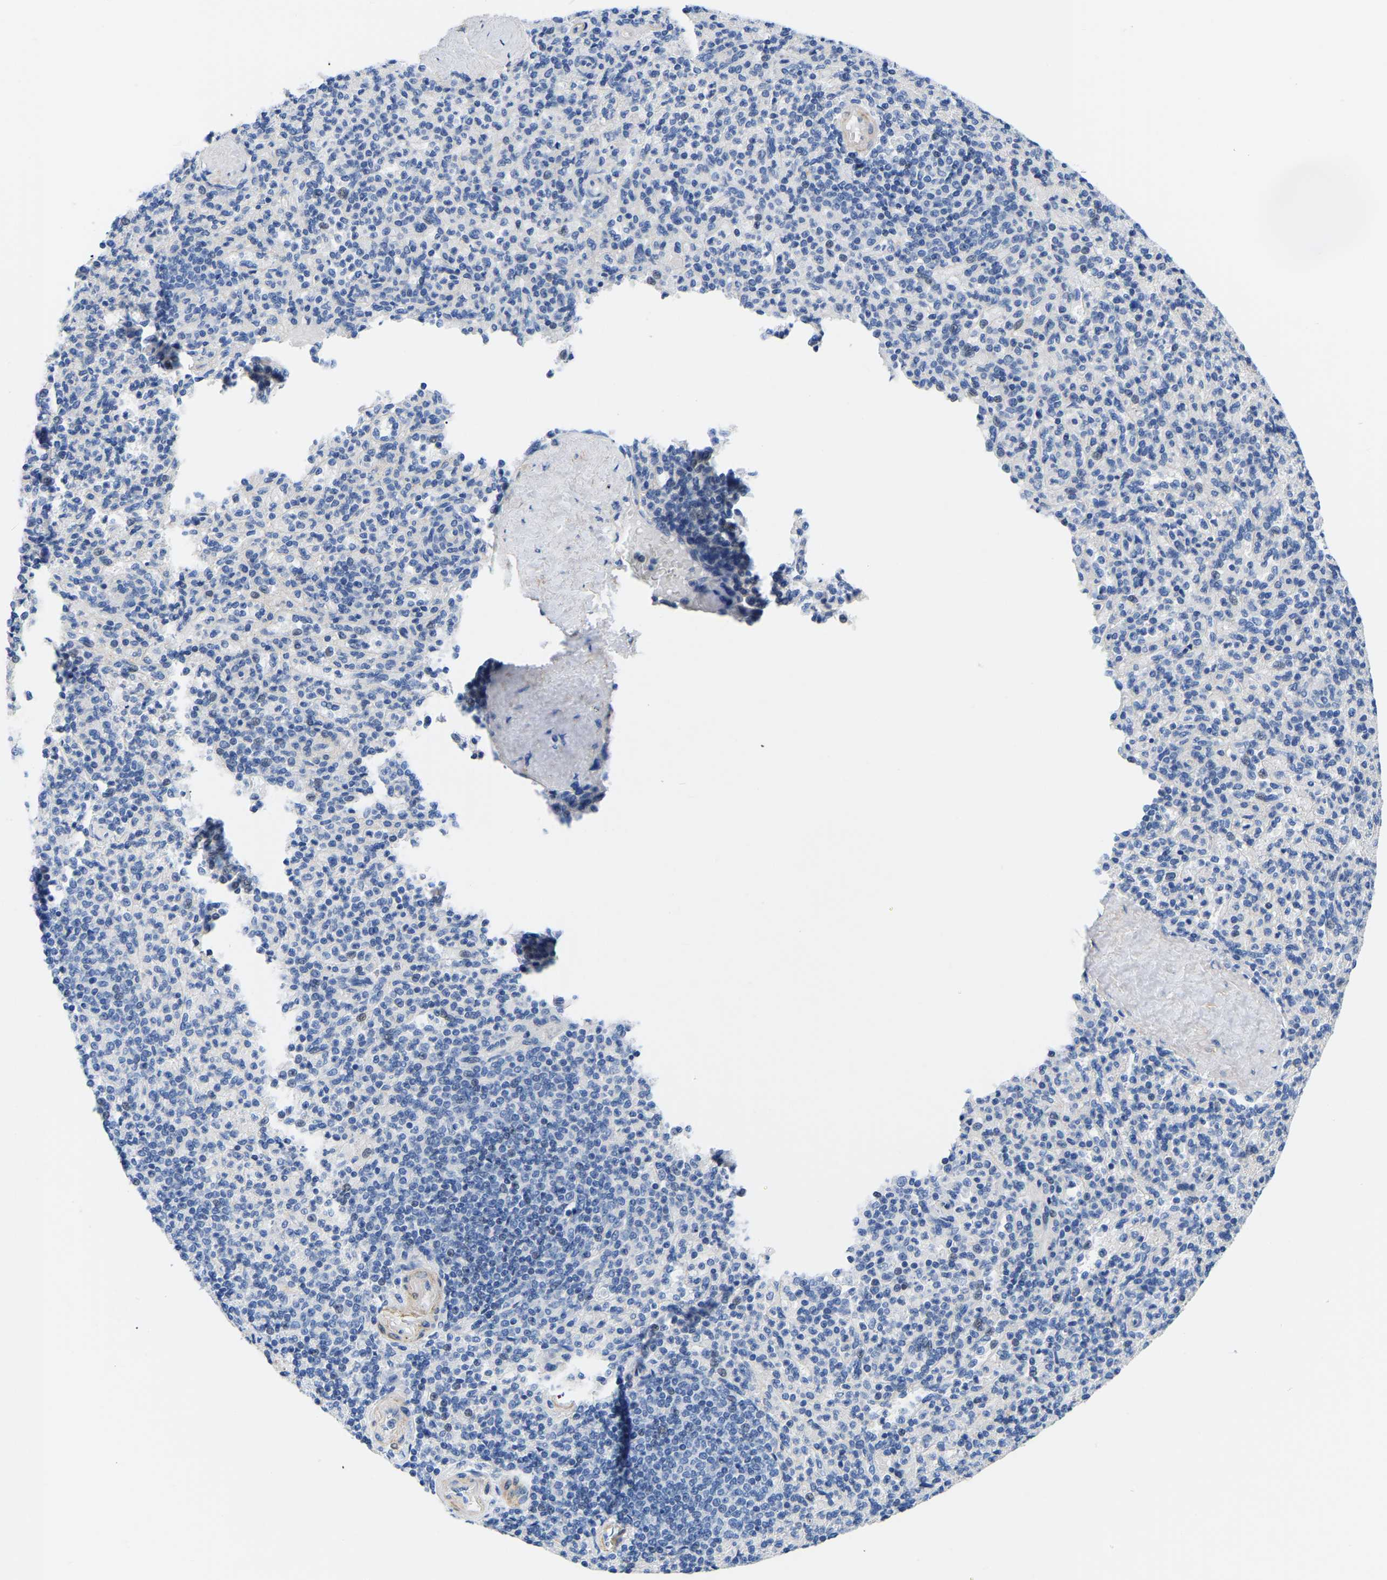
{"staining": {"intensity": "negative", "quantity": "none", "location": "none"}, "tissue": "spleen", "cell_type": "Cells in red pulp", "image_type": "normal", "snomed": [{"axis": "morphology", "description": "Normal tissue, NOS"}, {"axis": "topography", "description": "Spleen"}], "caption": "Cells in red pulp show no significant protein staining in normal spleen. (Stains: DAB (3,3'-diaminobenzidine) immunohistochemistry (IHC) with hematoxylin counter stain, Microscopy: brightfield microscopy at high magnification).", "gene": "UPK3A", "patient": {"sex": "male", "age": 36}}